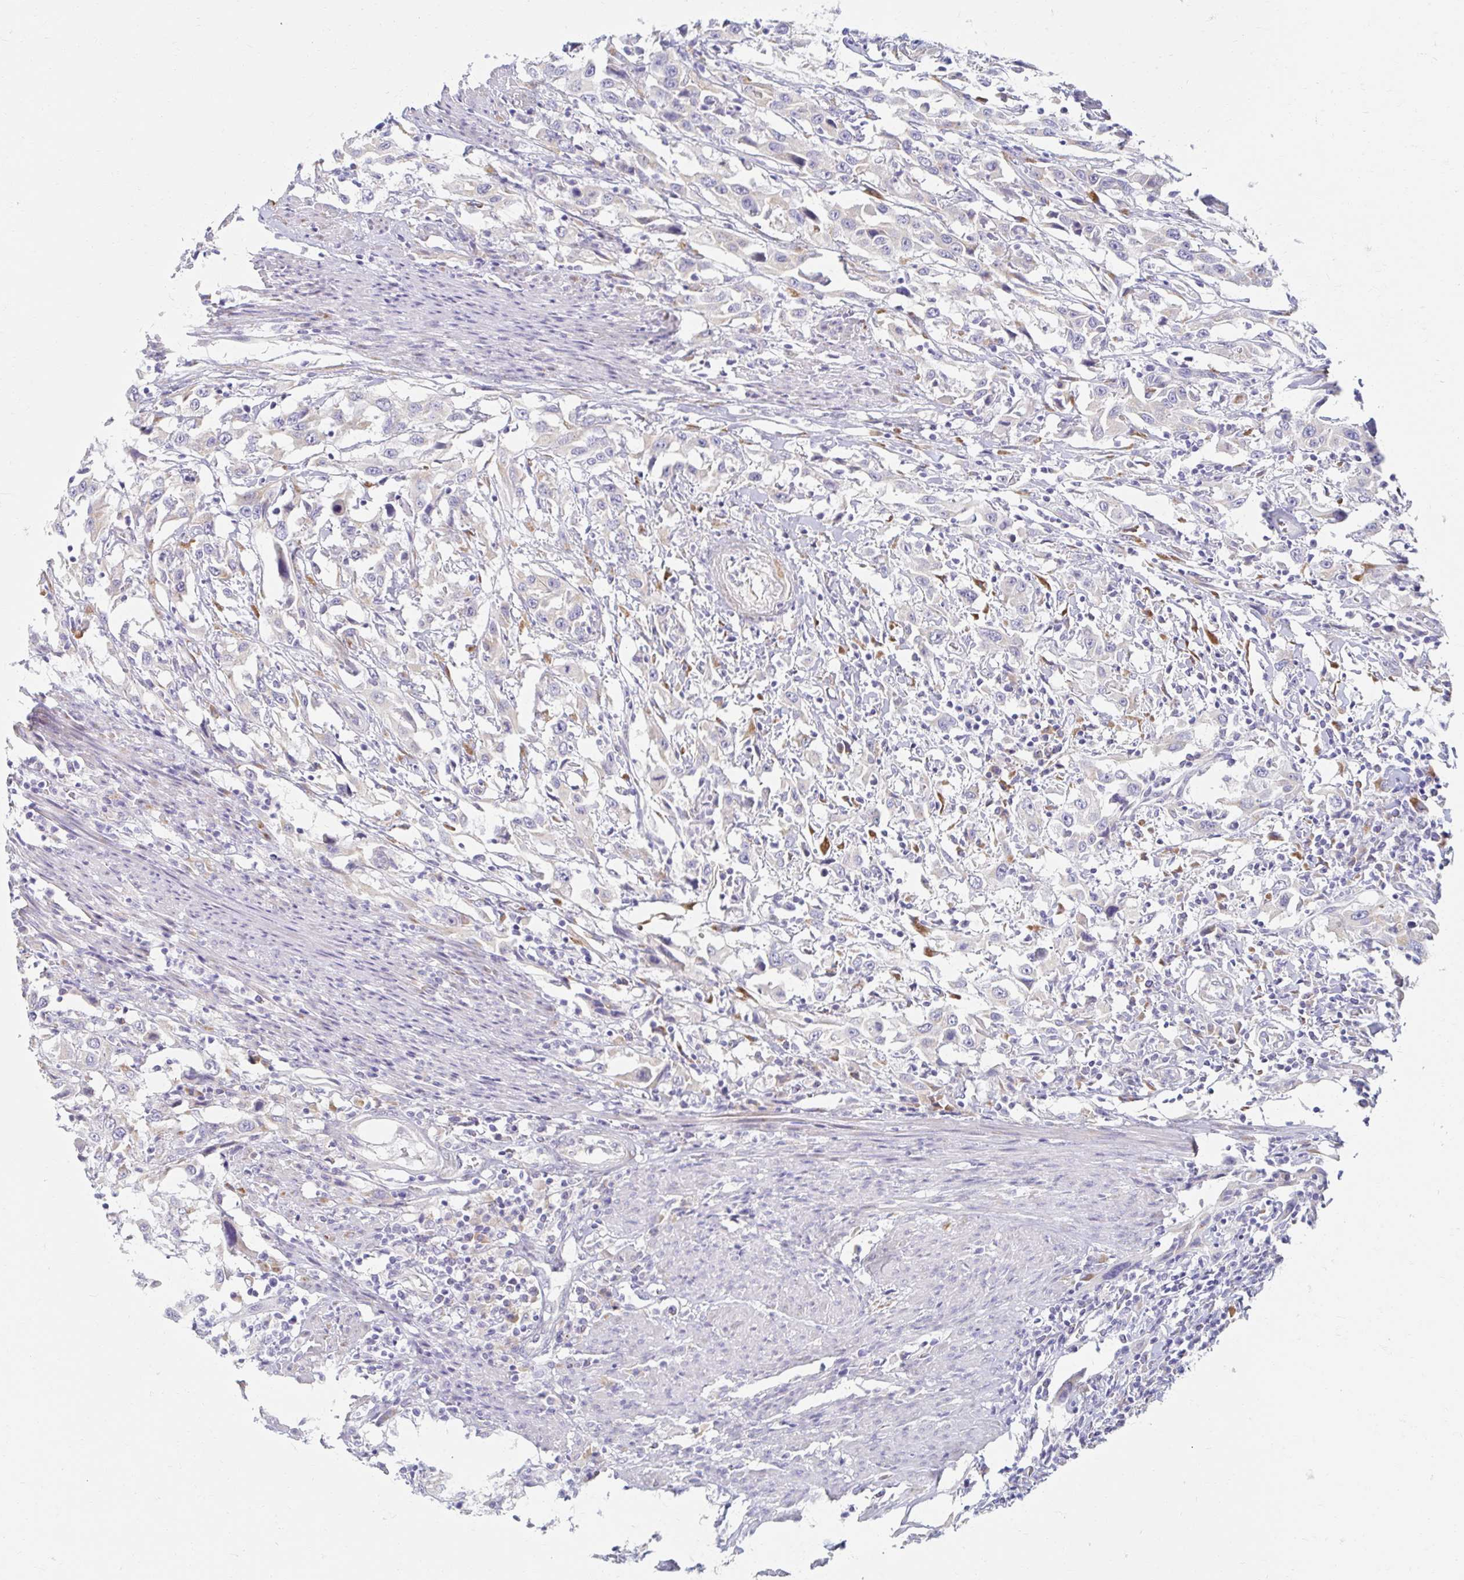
{"staining": {"intensity": "negative", "quantity": "none", "location": "none"}, "tissue": "urothelial cancer", "cell_type": "Tumor cells", "image_type": "cancer", "snomed": [{"axis": "morphology", "description": "Urothelial carcinoma, High grade"}, {"axis": "topography", "description": "Urinary bladder"}], "caption": "Histopathology image shows no protein positivity in tumor cells of urothelial carcinoma (high-grade) tissue. The staining is performed using DAB (3,3'-diaminobenzidine) brown chromogen with nuclei counter-stained in using hematoxylin.", "gene": "MYLK2", "patient": {"sex": "male", "age": 61}}